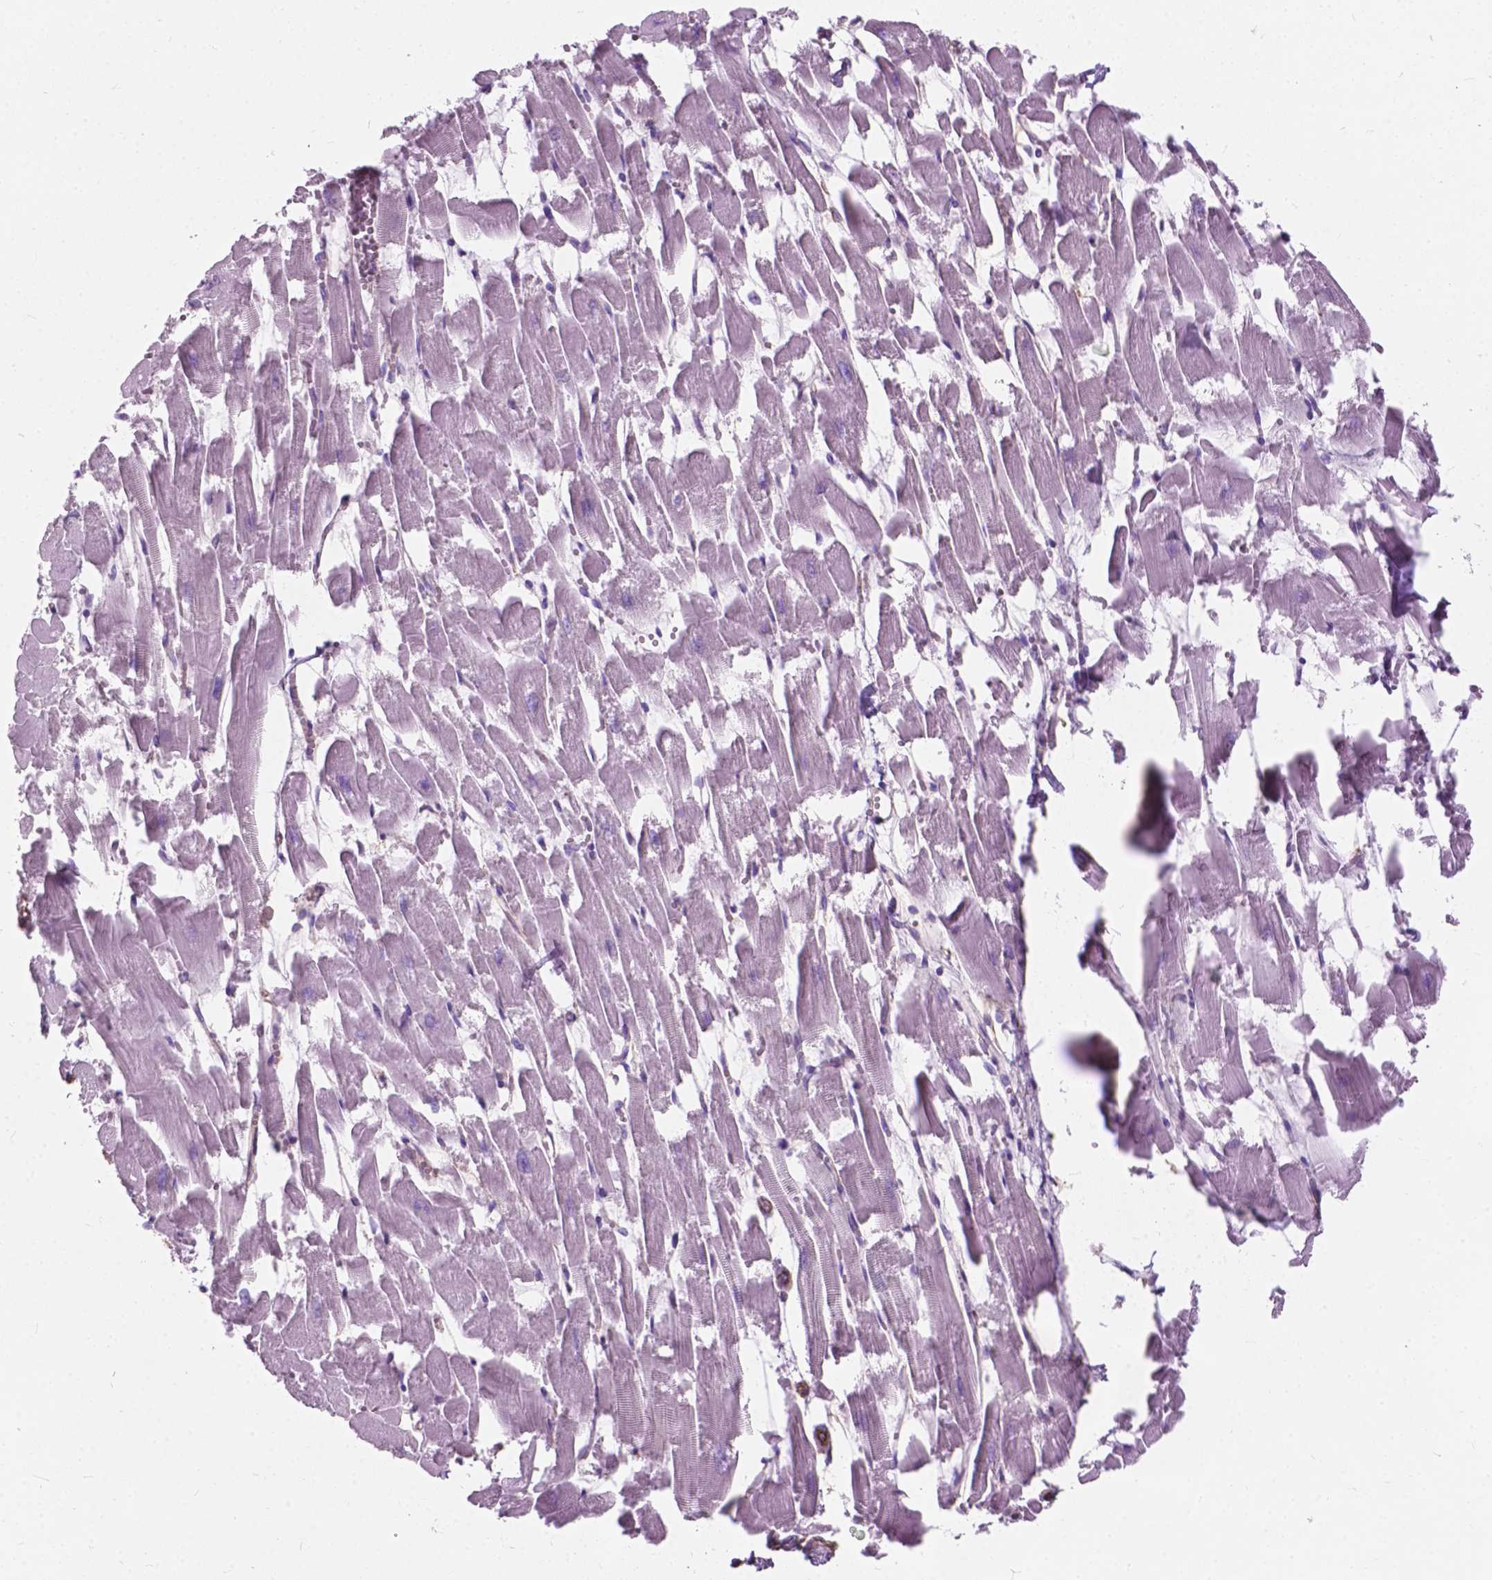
{"staining": {"intensity": "negative", "quantity": "none", "location": "none"}, "tissue": "heart muscle", "cell_type": "Cardiomyocytes", "image_type": "normal", "snomed": [{"axis": "morphology", "description": "Normal tissue, NOS"}, {"axis": "topography", "description": "Heart"}], "caption": "Immunohistochemistry (IHC) of normal heart muscle exhibits no staining in cardiomyocytes.", "gene": "AMOT", "patient": {"sex": "female", "age": 52}}